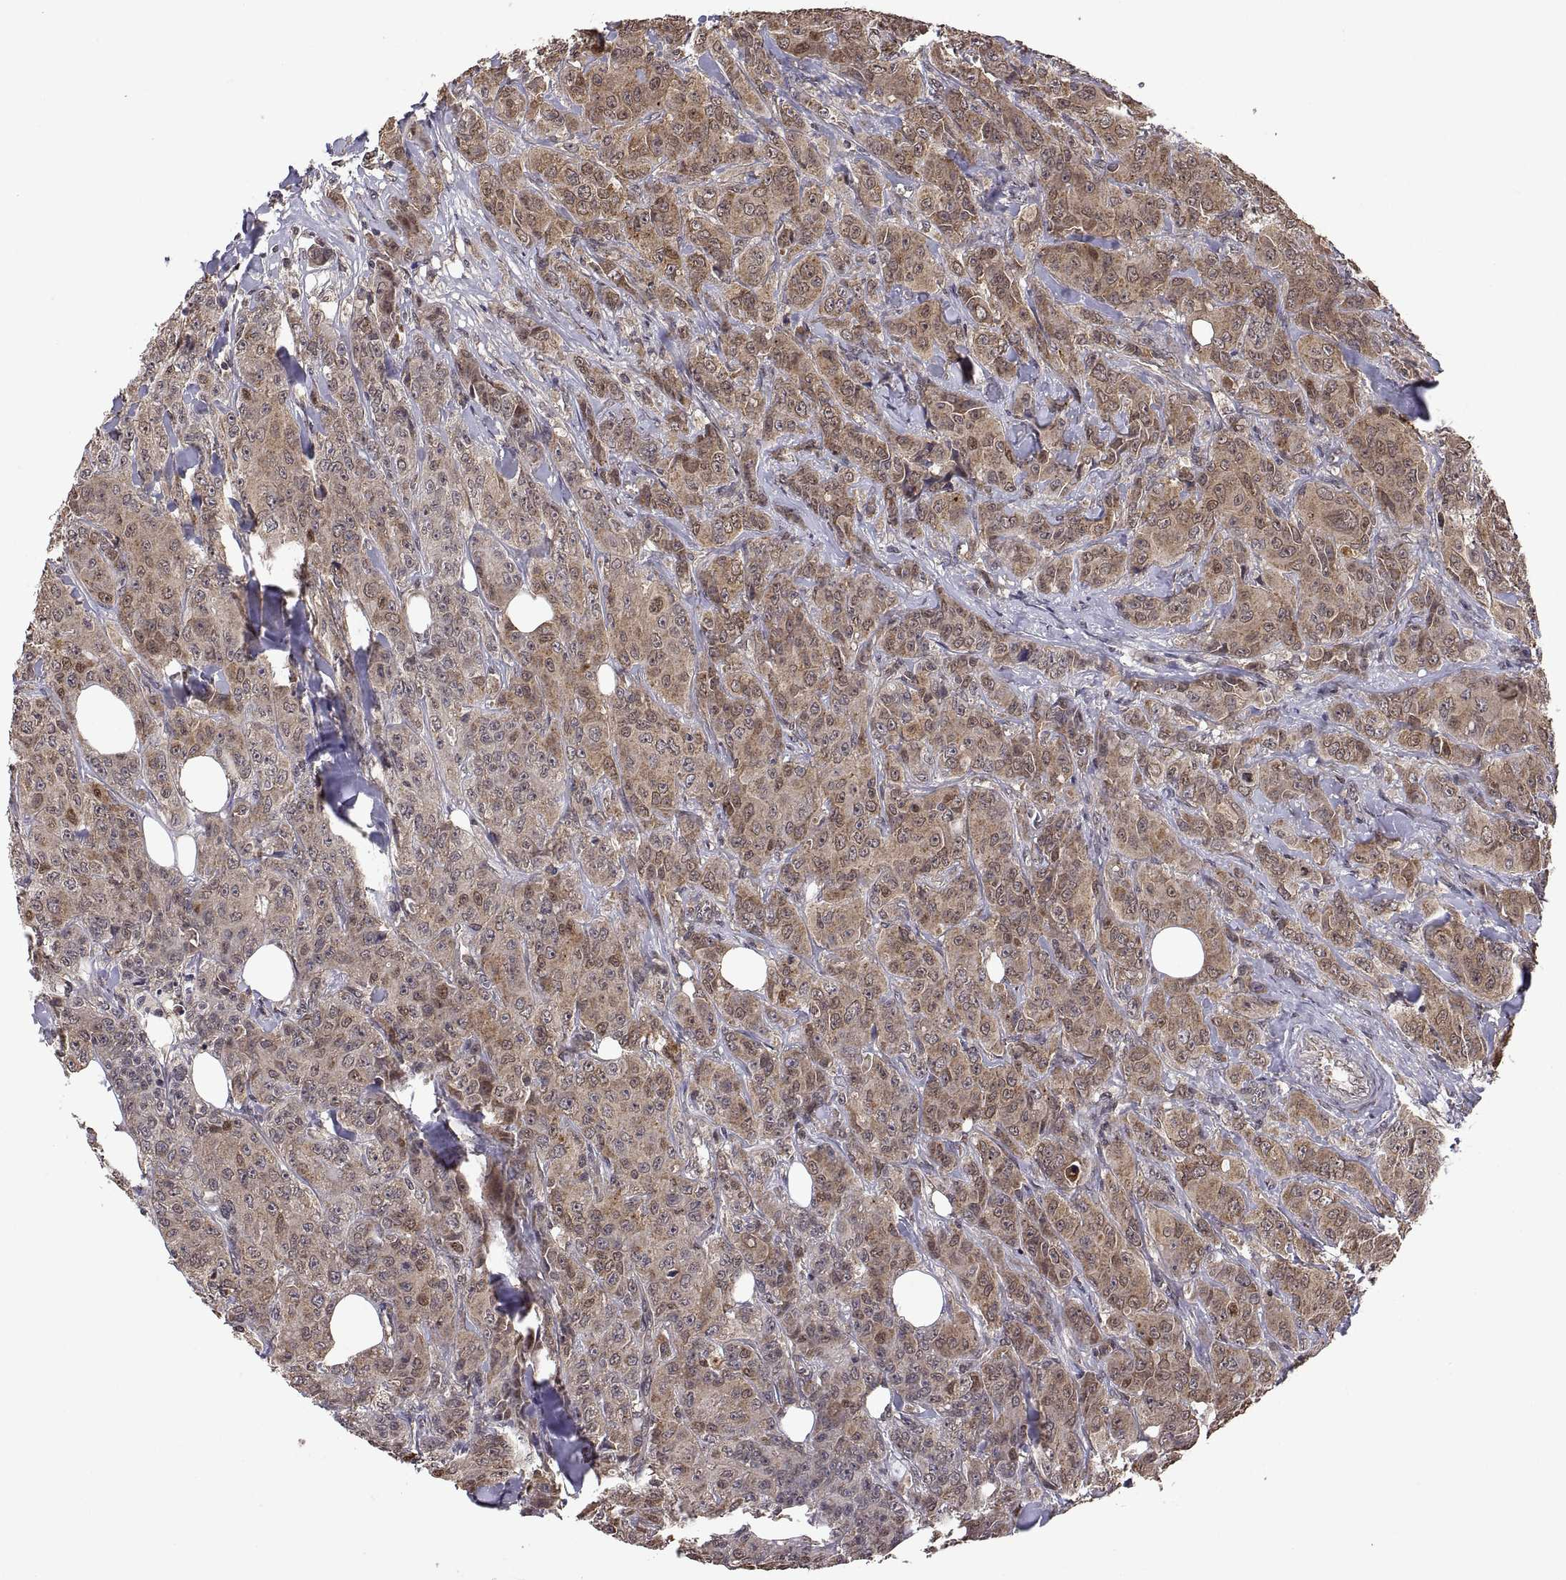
{"staining": {"intensity": "weak", "quantity": ">75%", "location": "cytoplasmic/membranous"}, "tissue": "breast cancer", "cell_type": "Tumor cells", "image_type": "cancer", "snomed": [{"axis": "morphology", "description": "Duct carcinoma"}, {"axis": "topography", "description": "Breast"}], "caption": "Breast cancer stained with immunohistochemistry (IHC) reveals weak cytoplasmic/membranous expression in approximately >75% of tumor cells. (DAB (3,3'-diaminobenzidine) IHC with brightfield microscopy, high magnification).", "gene": "ZNRF2", "patient": {"sex": "female", "age": 43}}